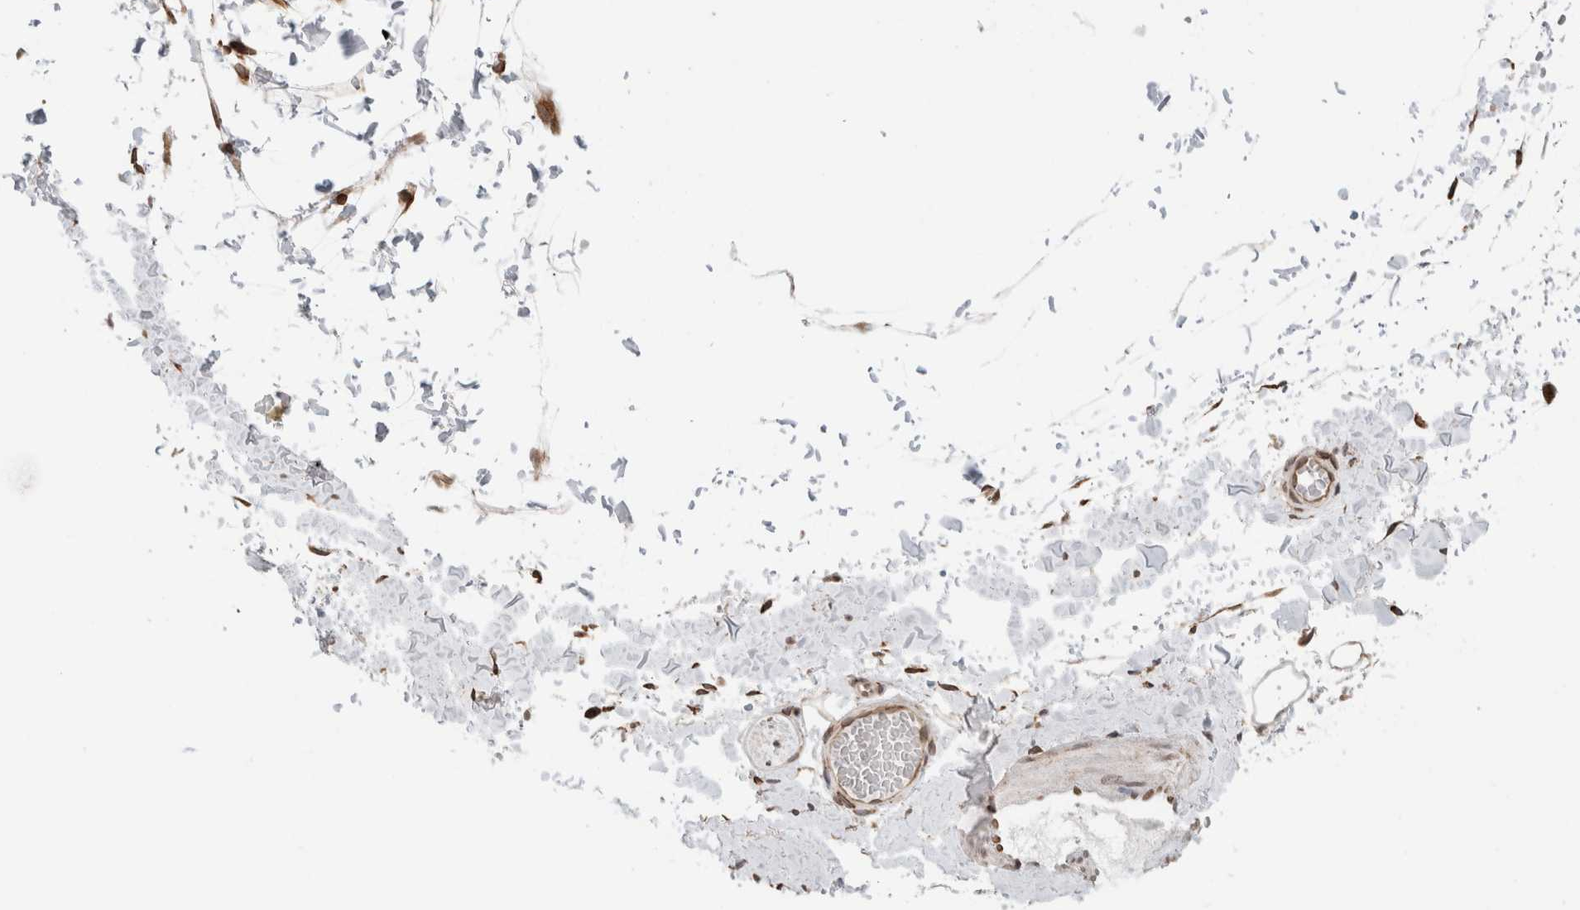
{"staining": {"intensity": "moderate", "quantity": ">75%", "location": "cytoplasmic/membranous,nuclear"}, "tissue": "adipose tissue", "cell_type": "Adipocytes", "image_type": "normal", "snomed": [{"axis": "morphology", "description": "Normal tissue, NOS"}, {"axis": "topography", "description": "Adipose tissue"}, {"axis": "topography", "description": "Vascular tissue"}, {"axis": "topography", "description": "Peripheral nerve tissue"}], "caption": "This histopathology image reveals immunohistochemistry staining of unremarkable human adipose tissue, with medium moderate cytoplasmic/membranous,nuclear positivity in about >75% of adipocytes.", "gene": "RBMX2", "patient": {"sex": "male", "age": 25}}